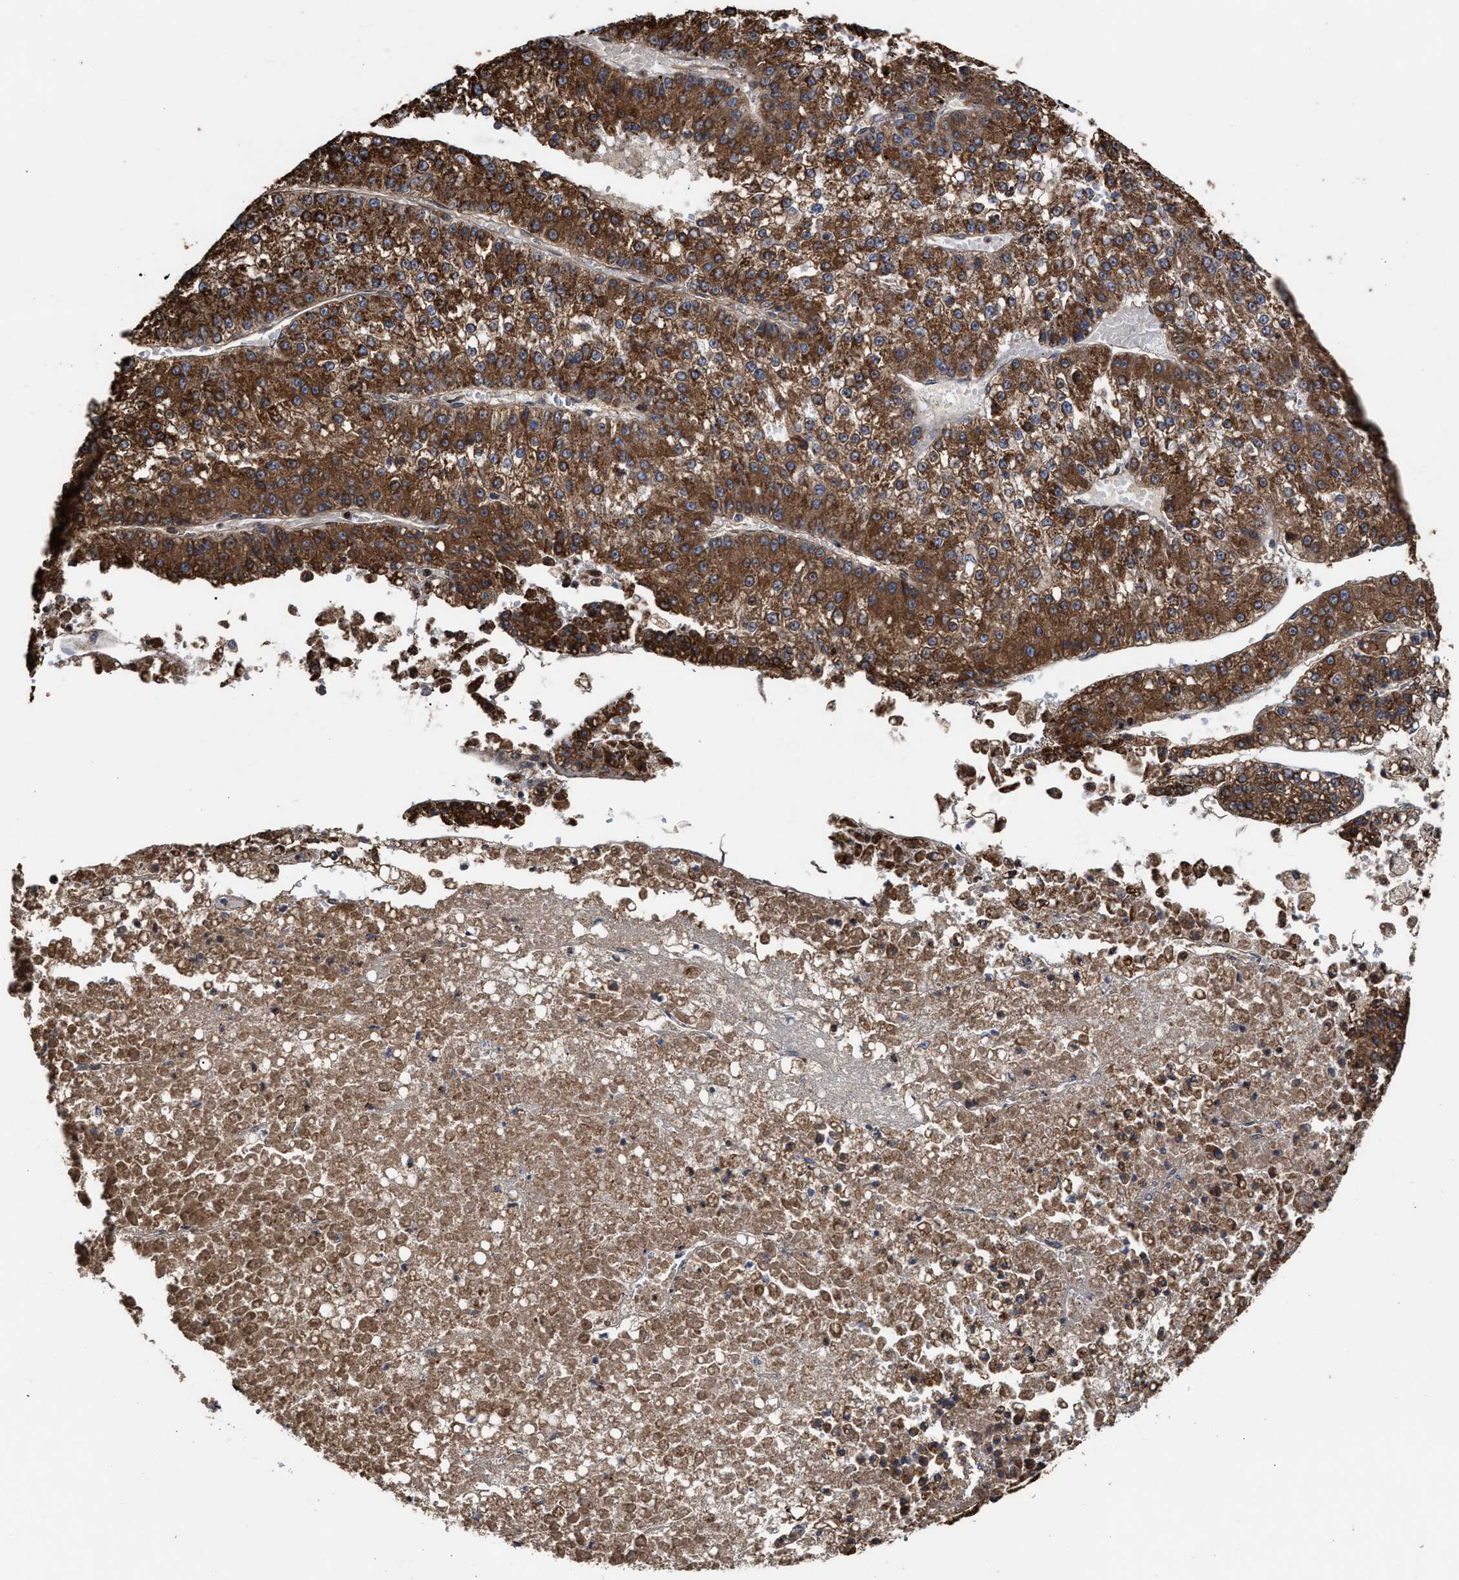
{"staining": {"intensity": "strong", "quantity": ">75%", "location": "cytoplasmic/membranous"}, "tissue": "liver cancer", "cell_type": "Tumor cells", "image_type": "cancer", "snomed": [{"axis": "morphology", "description": "Carcinoma, Hepatocellular, NOS"}, {"axis": "topography", "description": "Liver"}], "caption": "Immunohistochemistry (IHC) of human hepatocellular carcinoma (liver) demonstrates high levels of strong cytoplasmic/membranous staining in about >75% of tumor cells. (DAB IHC, brown staining for protein, blue staining for nuclei).", "gene": "EXOSC2", "patient": {"sex": "female", "age": 73}}